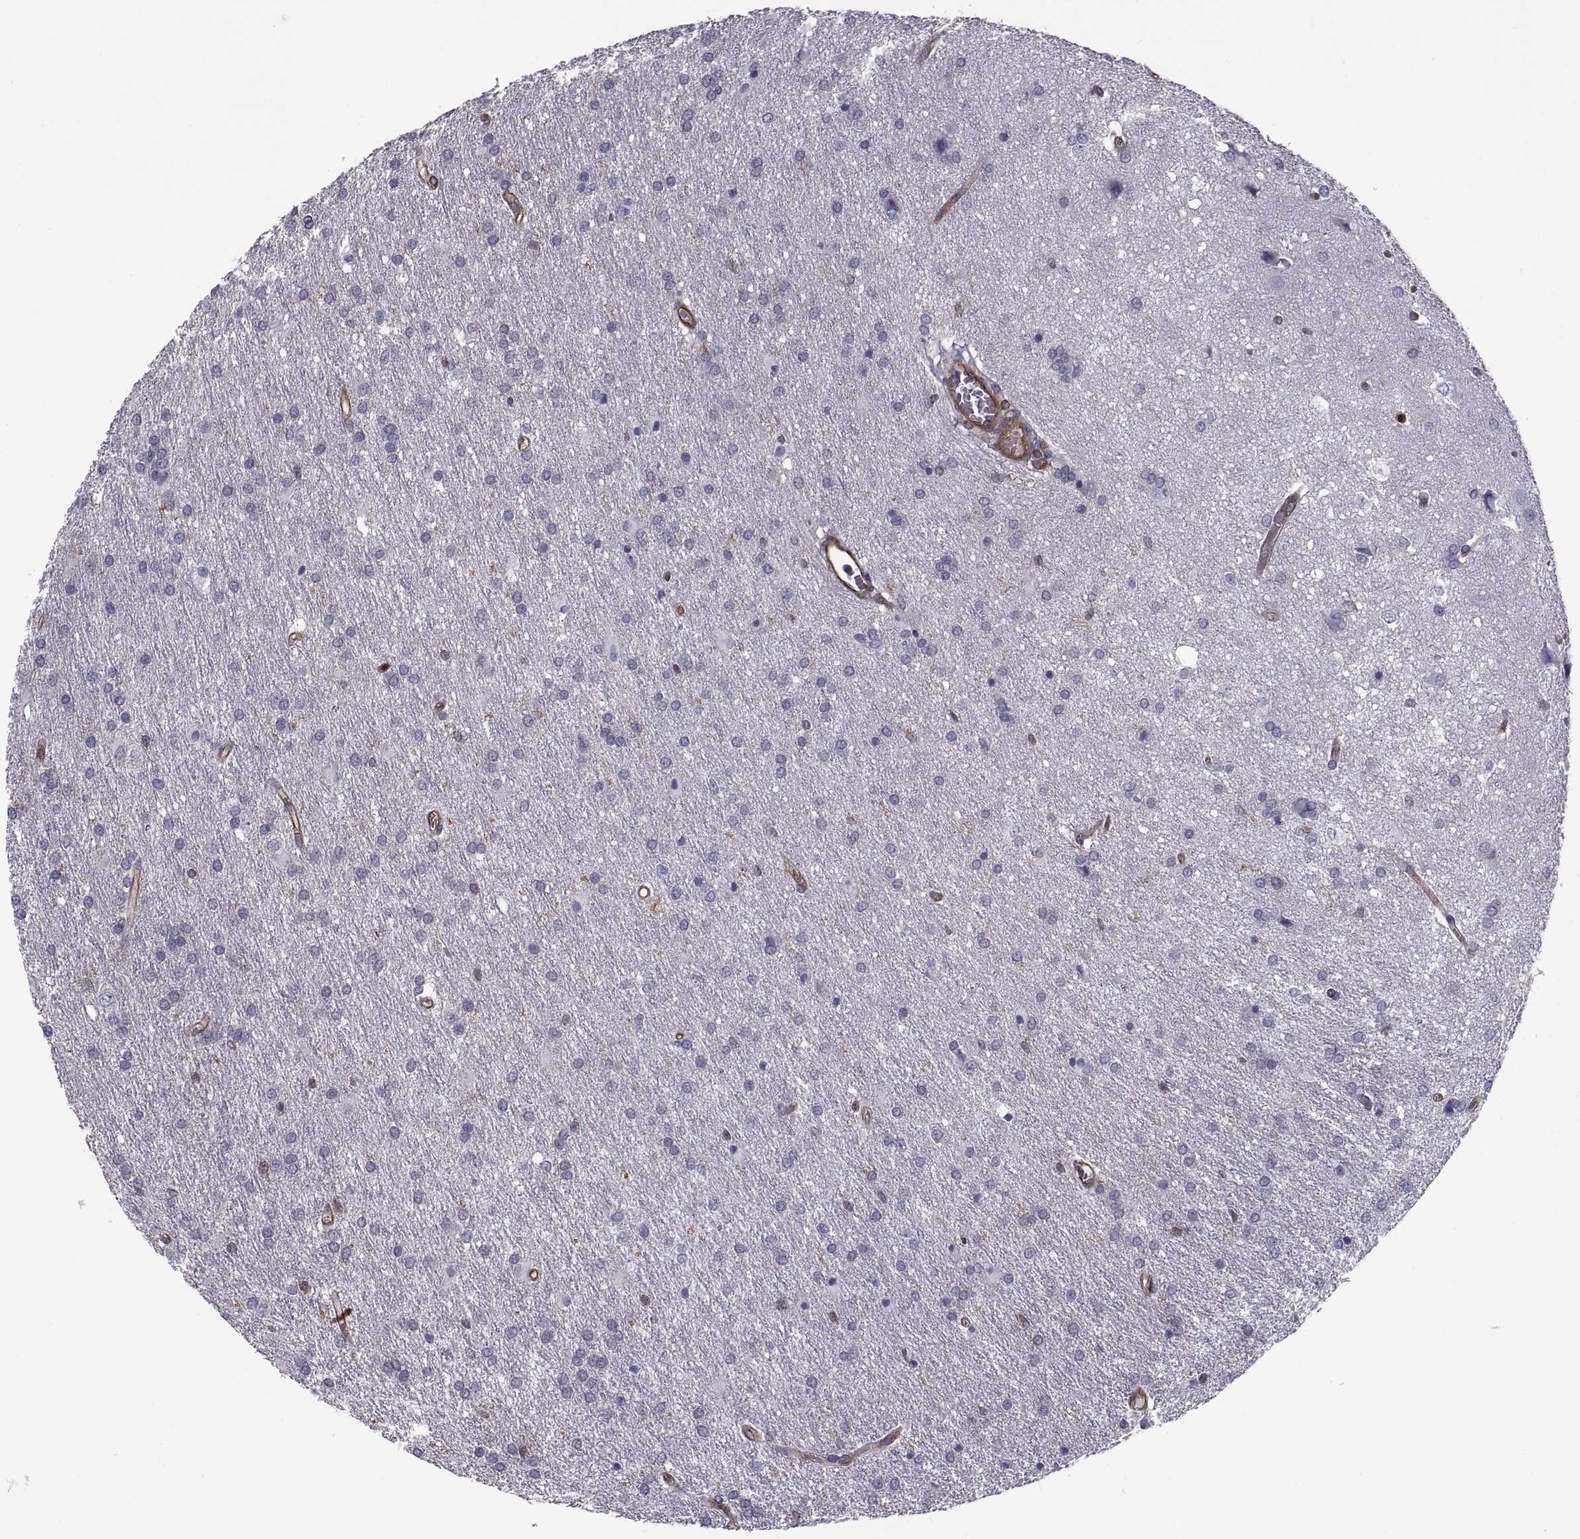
{"staining": {"intensity": "negative", "quantity": "none", "location": "none"}, "tissue": "glioma", "cell_type": "Tumor cells", "image_type": "cancer", "snomed": [{"axis": "morphology", "description": "Glioma, malignant, Low grade"}, {"axis": "topography", "description": "Brain"}], "caption": "A high-resolution photomicrograph shows immunohistochemistry (IHC) staining of low-grade glioma (malignant), which demonstrates no significant expression in tumor cells. The staining was performed using DAB to visualize the protein expression in brown, while the nuclei were stained in blue with hematoxylin (Magnification: 20x).", "gene": "MYH9", "patient": {"sex": "female", "age": 32}}